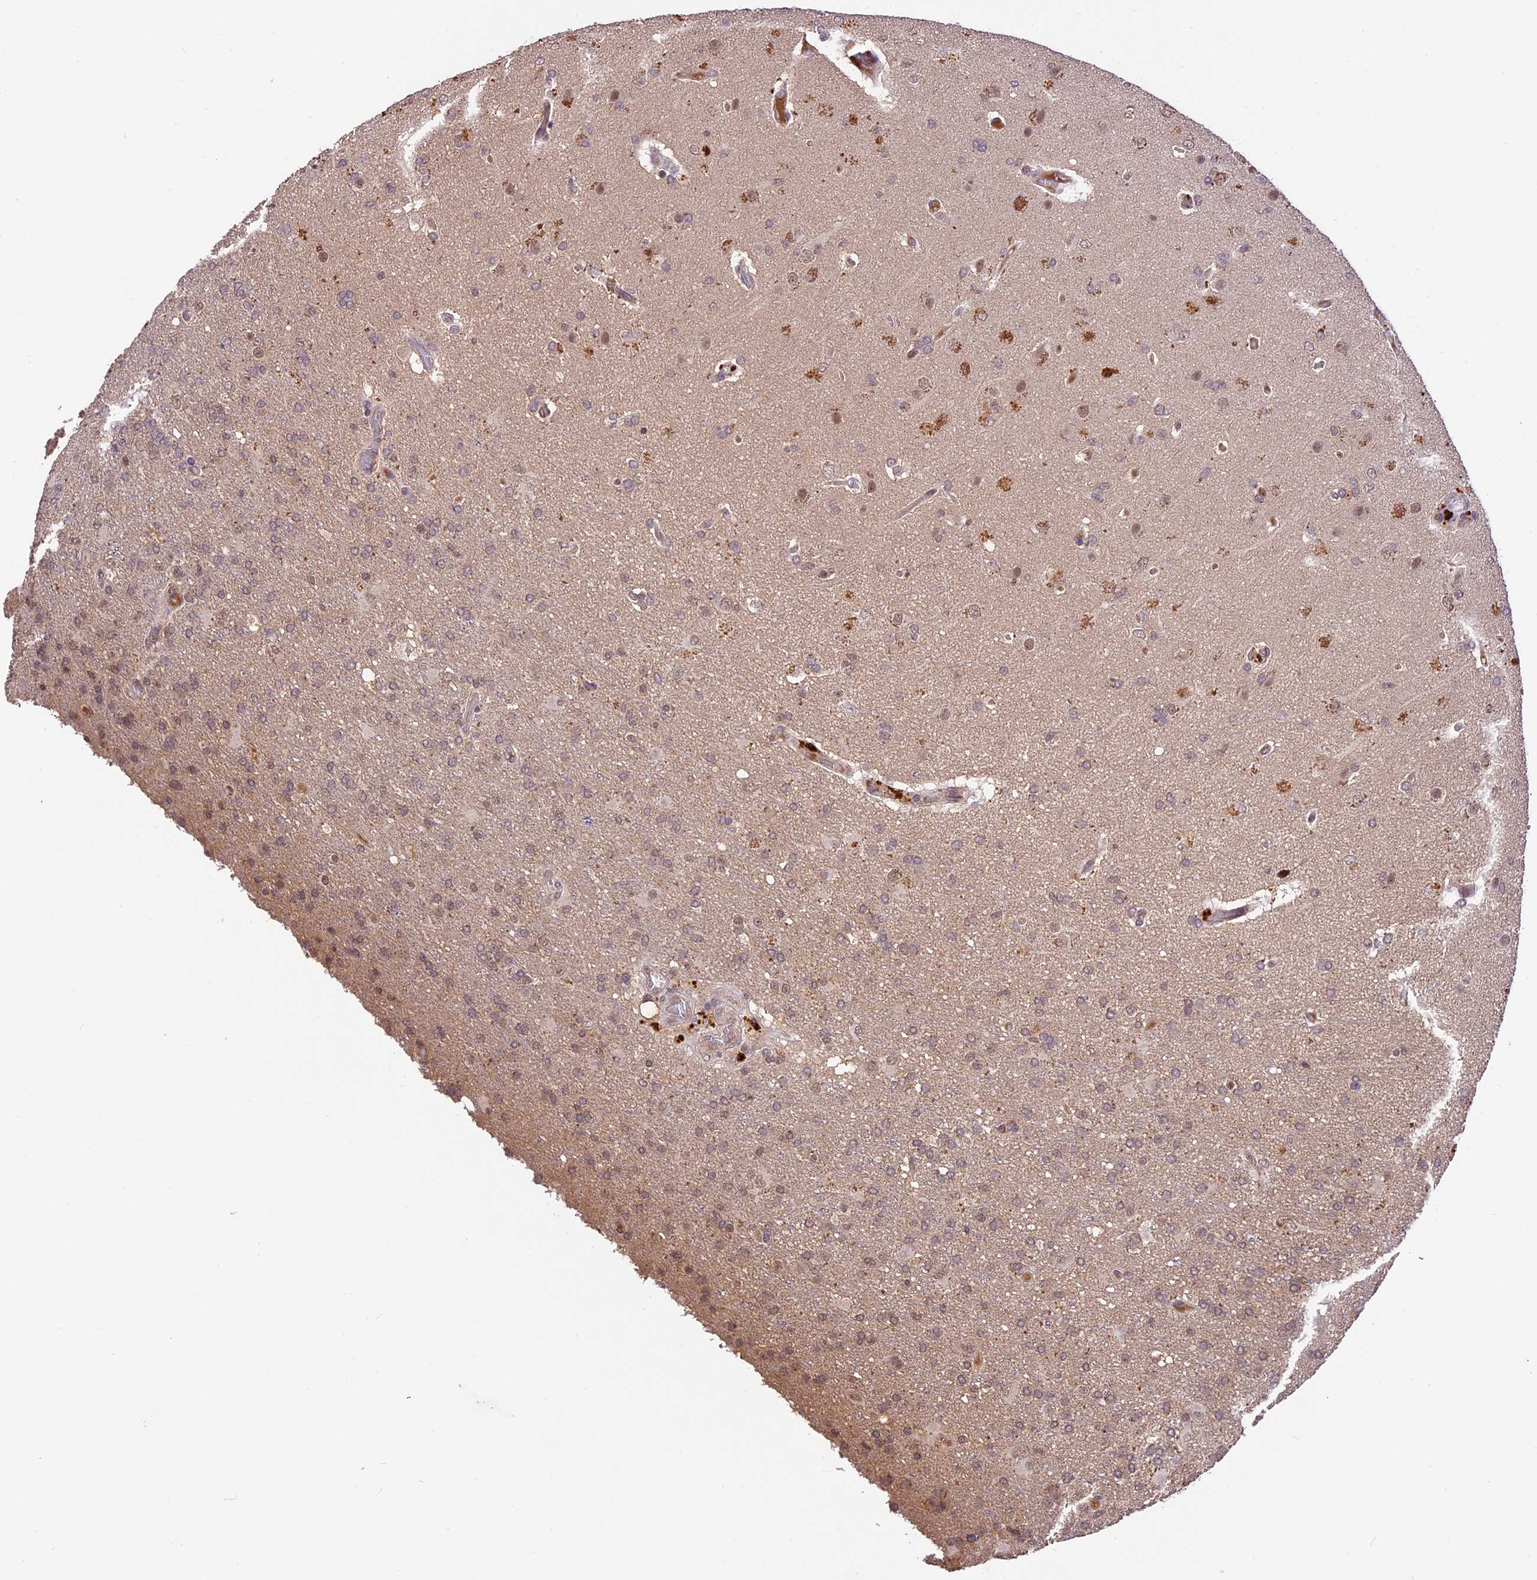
{"staining": {"intensity": "weak", "quantity": "<25%", "location": "nuclear"}, "tissue": "glioma", "cell_type": "Tumor cells", "image_type": "cancer", "snomed": [{"axis": "morphology", "description": "Glioma, malignant, High grade"}, {"axis": "topography", "description": "Brain"}], "caption": "Immunohistochemistry of malignant glioma (high-grade) exhibits no positivity in tumor cells. Brightfield microscopy of IHC stained with DAB (brown) and hematoxylin (blue), captured at high magnification.", "gene": "ATP10A", "patient": {"sex": "female", "age": 74}}